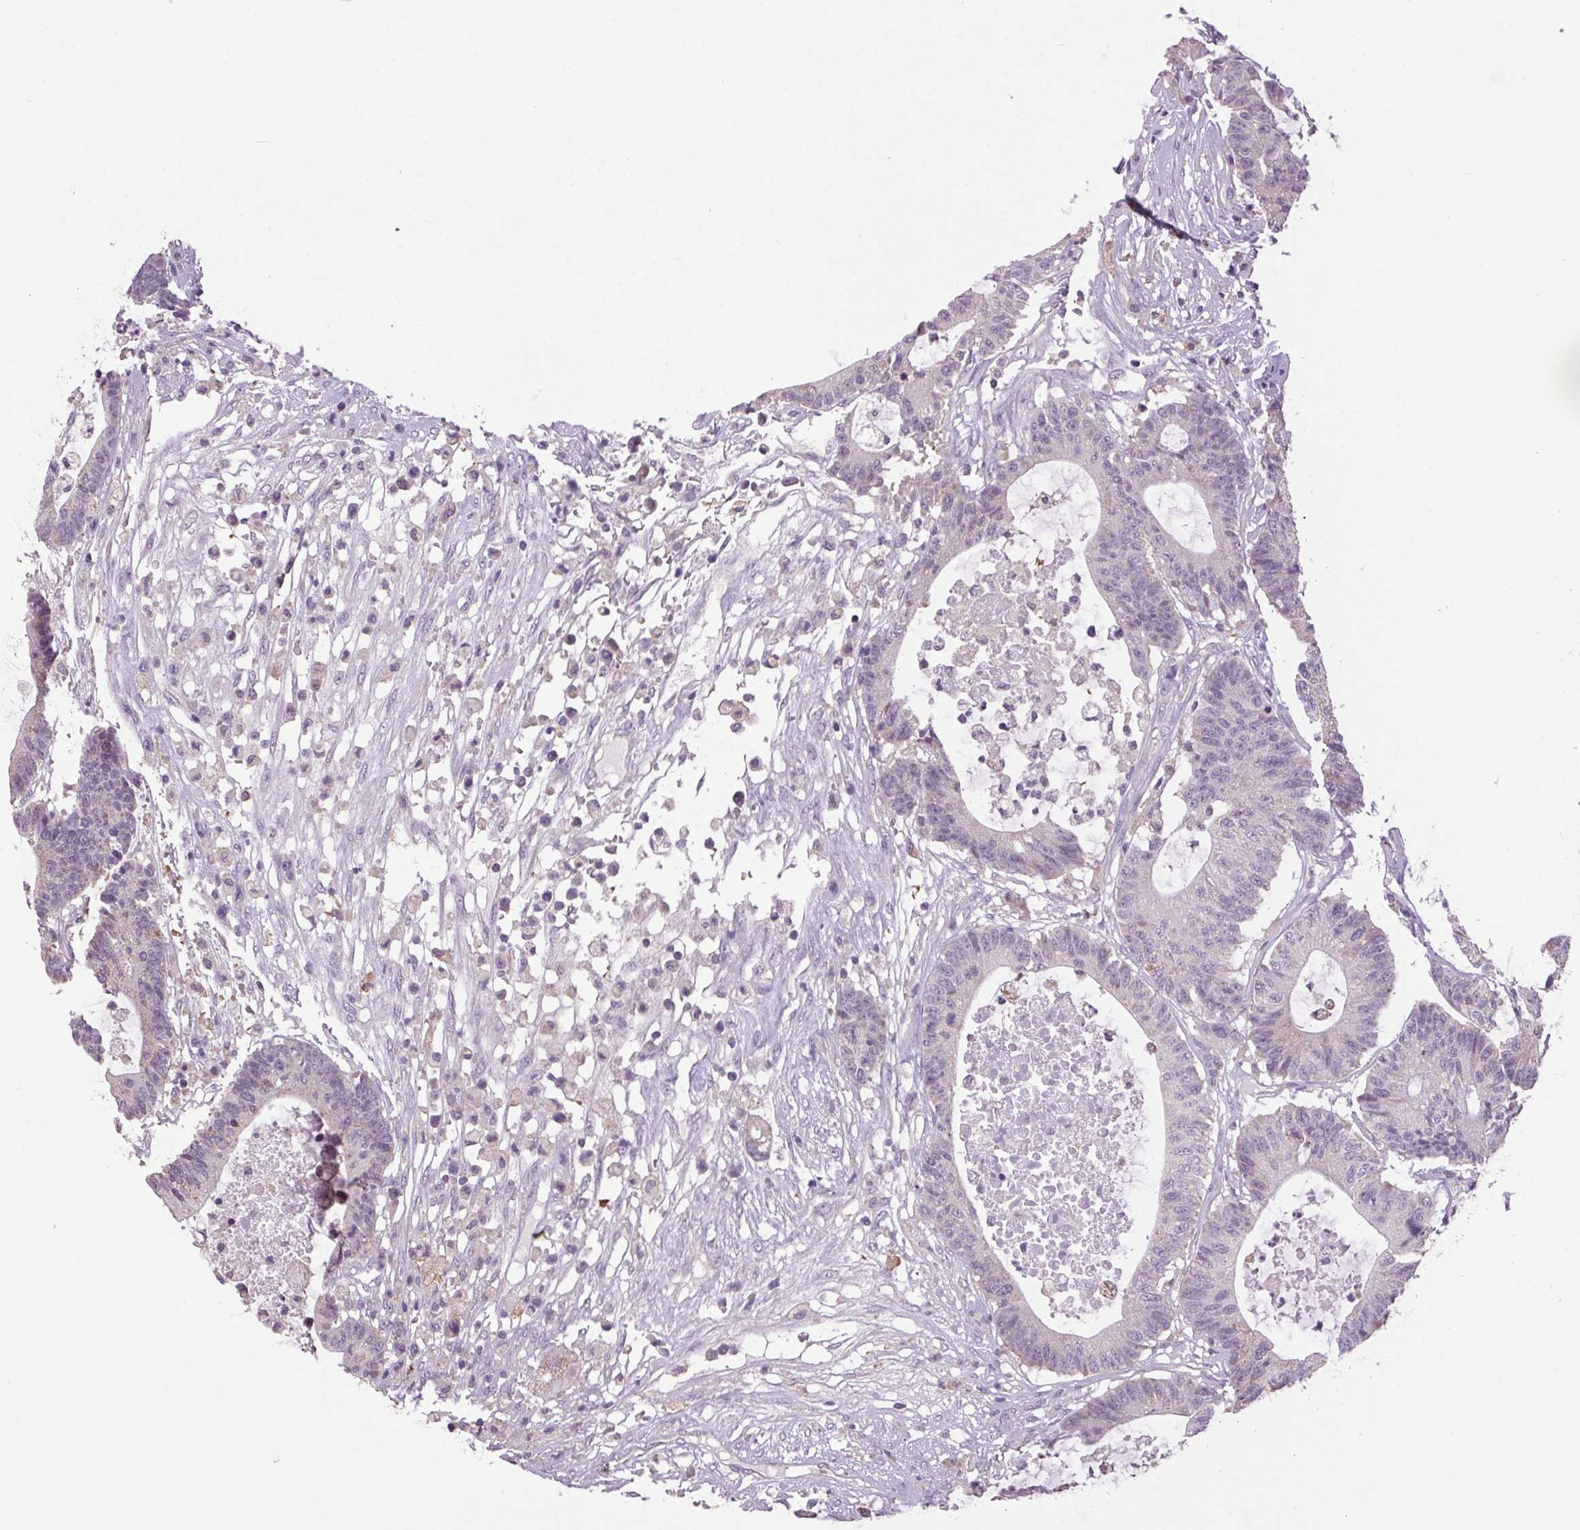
{"staining": {"intensity": "negative", "quantity": "none", "location": "none"}, "tissue": "colorectal cancer", "cell_type": "Tumor cells", "image_type": "cancer", "snomed": [{"axis": "morphology", "description": "Adenocarcinoma, NOS"}, {"axis": "topography", "description": "Colon"}], "caption": "Colorectal cancer (adenocarcinoma) was stained to show a protein in brown. There is no significant staining in tumor cells.", "gene": "SGF29", "patient": {"sex": "female", "age": 84}}